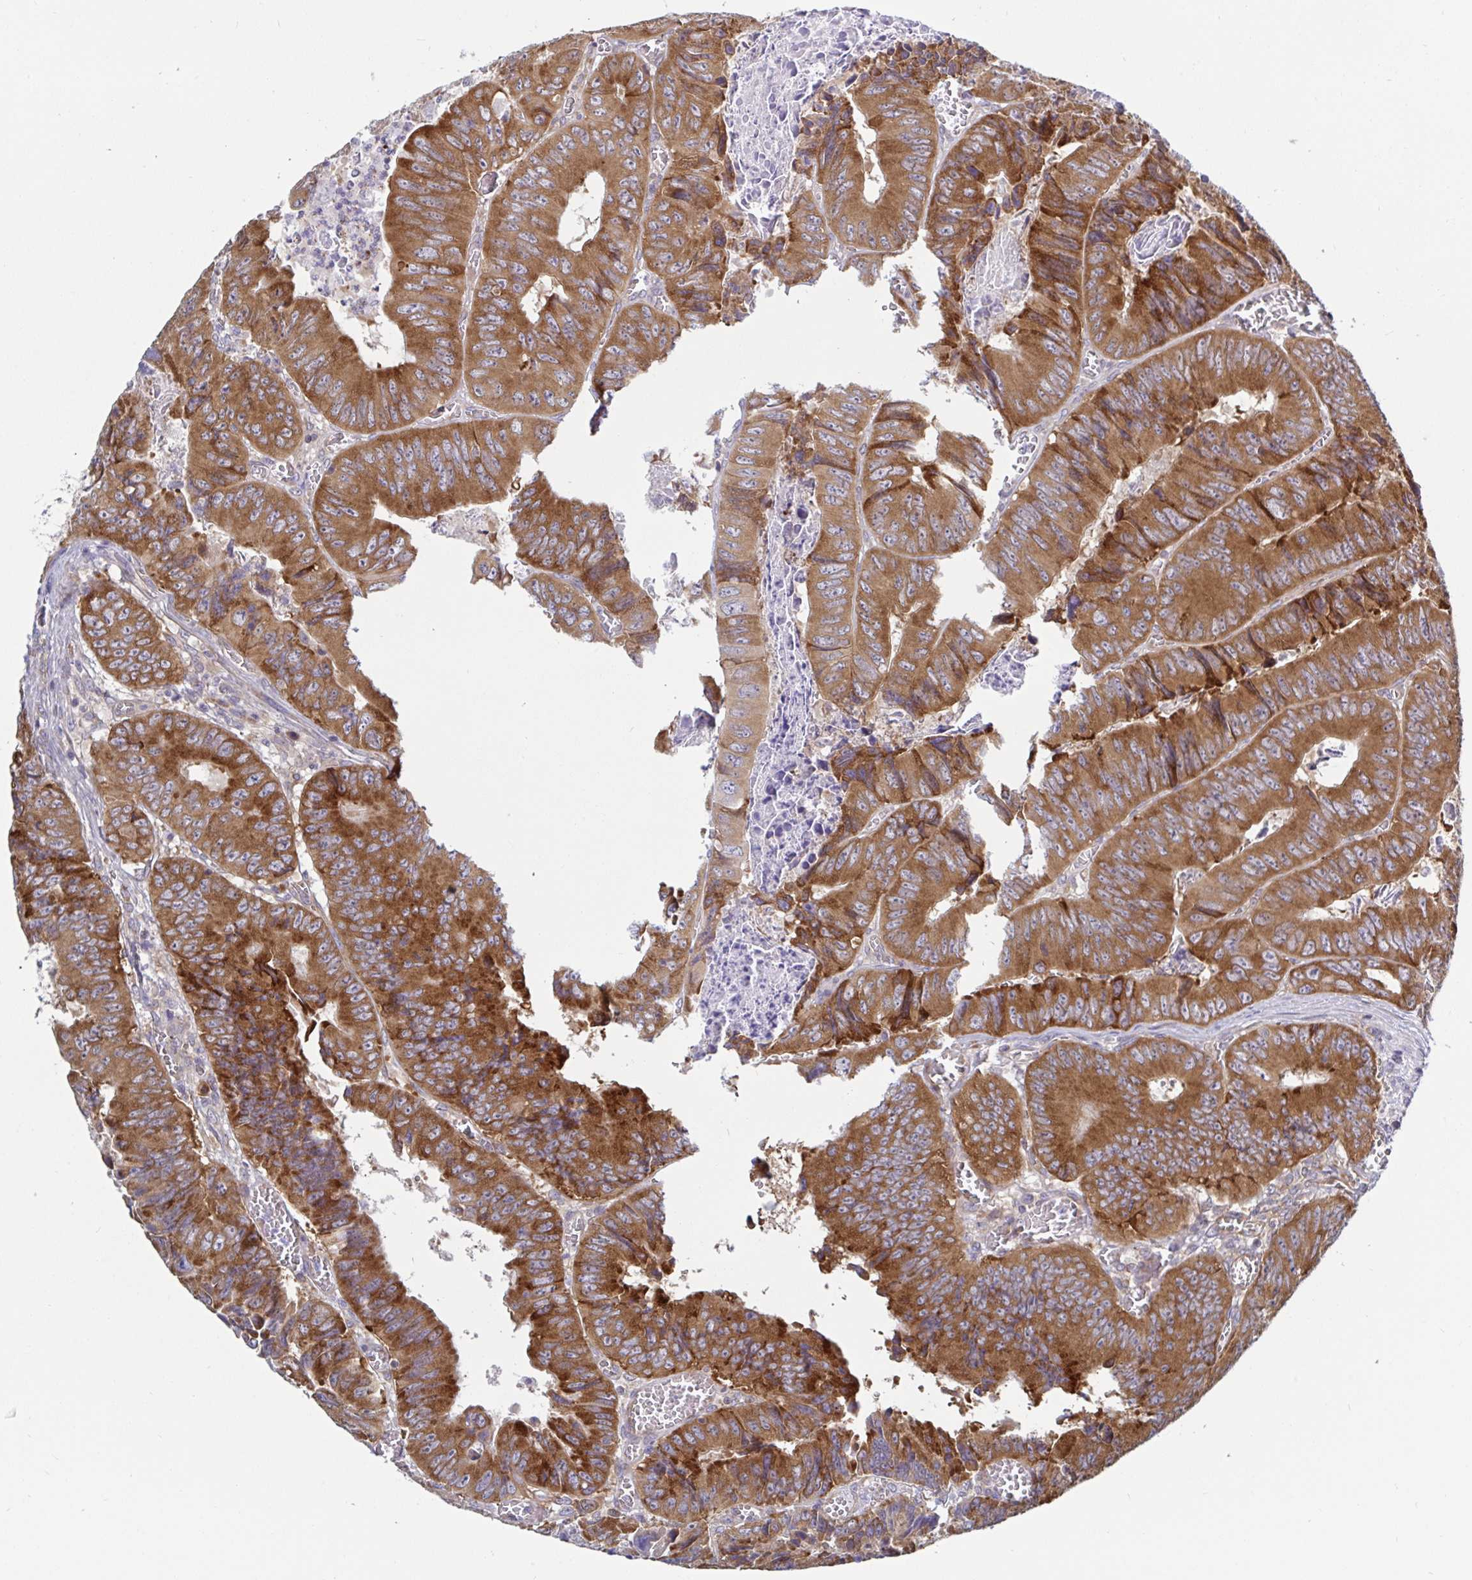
{"staining": {"intensity": "moderate", "quantity": ">75%", "location": "cytoplasmic/membranous"}, "tissue": "colorectal cancer", "cell_type": "Tumor cells", "image_type": "cancer", "snomed": [{"axis": "morphology", "description": "Adenocarcinoma, NOS"}, {"axis": "topography", "description": "Colon"}], "caption": "Brown immunohistochemical staining in colorectal adenocarcinoma demonstrates moderate cytoplasmic/membranous staining in about >75% of tumor cells.", "gene": "LARP1", "patient": {"sex": "female", "age": 84}}